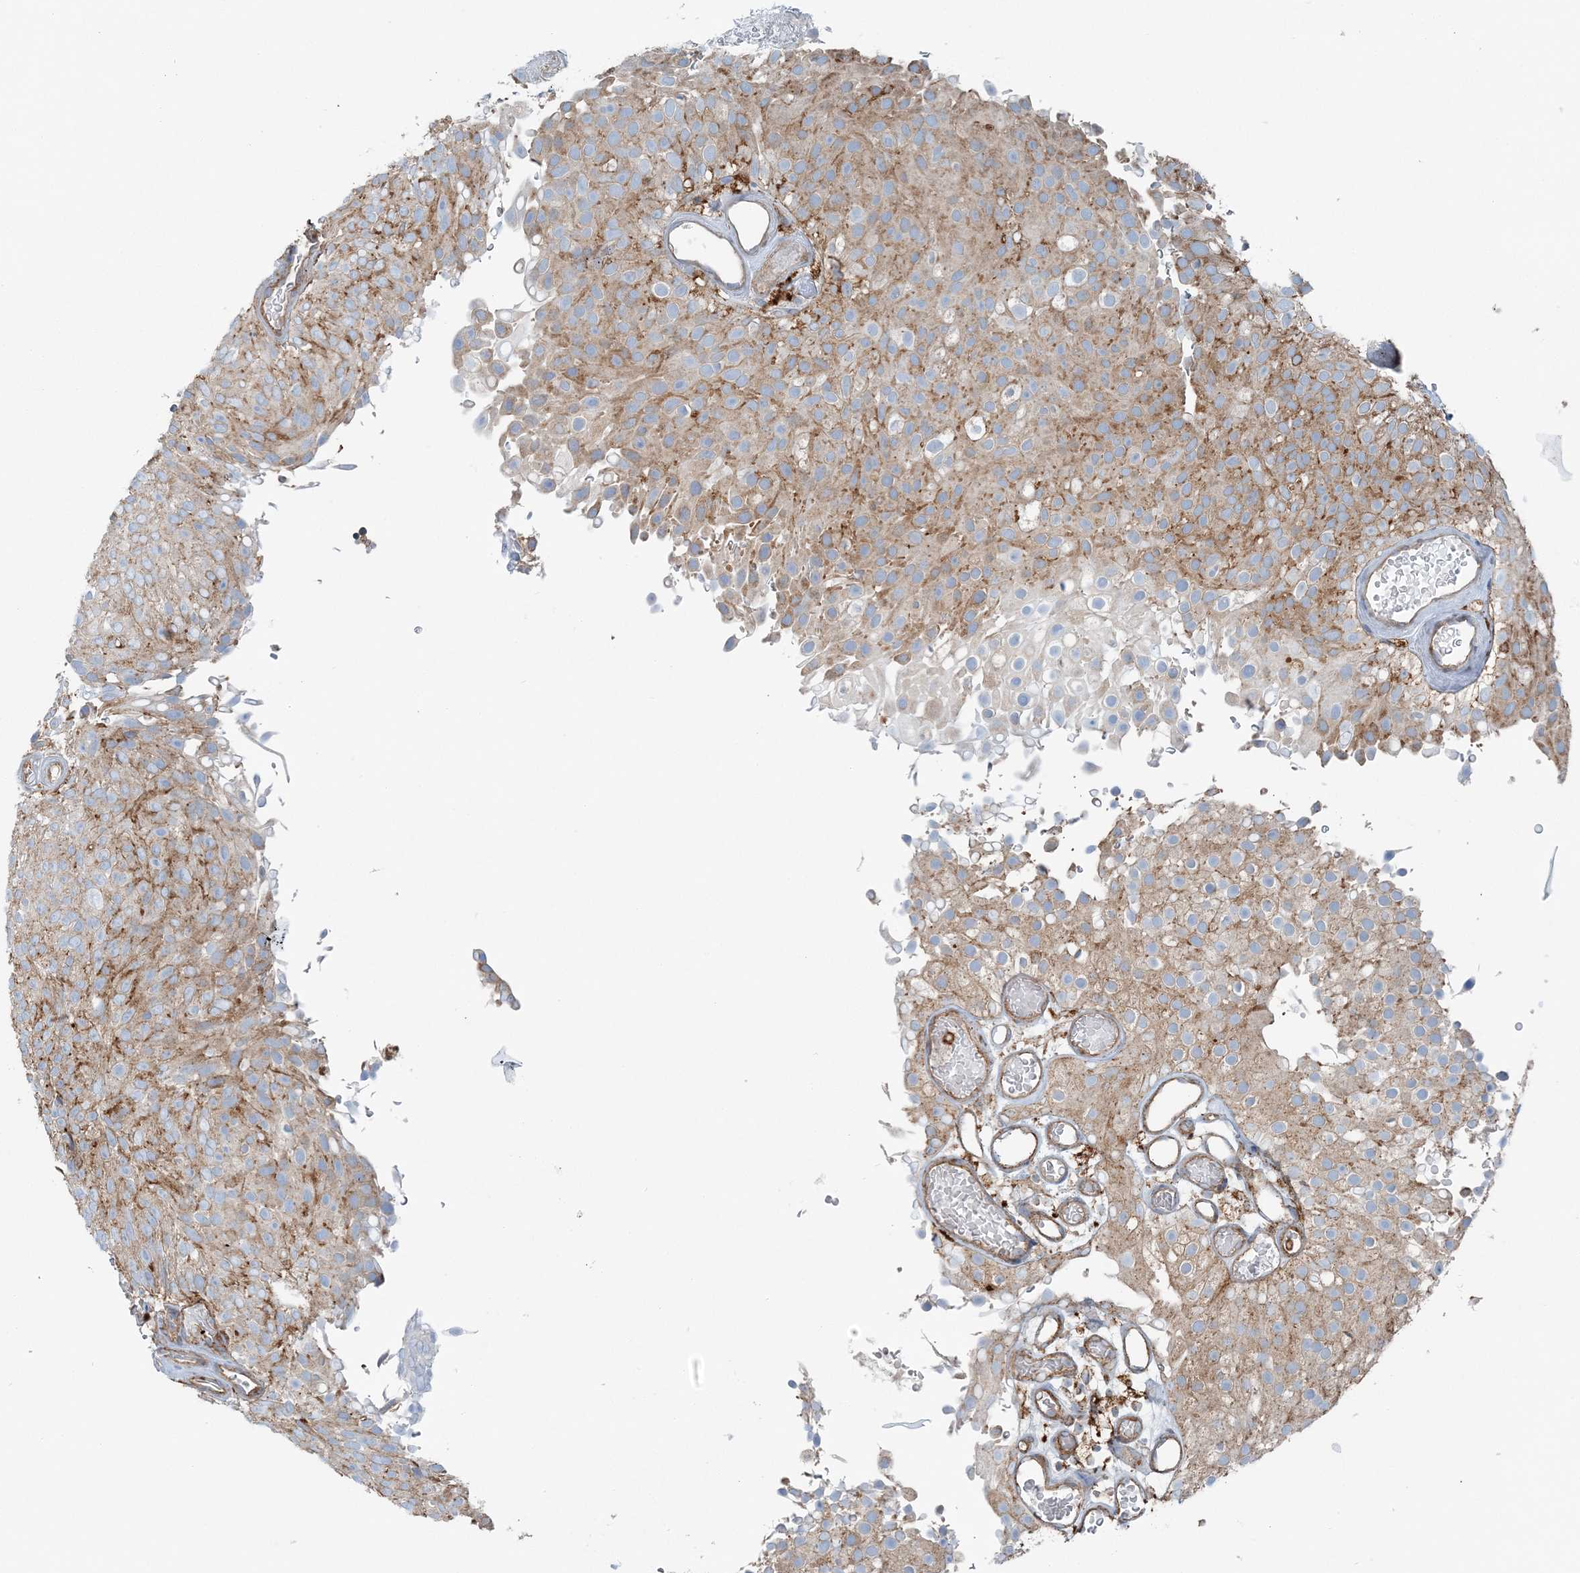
{"staining": {"intensity": "moderate", "quantity": ">75%", "location": "cytoplasmic/membranous"}, "tissue": "urothelial cancer", "cell_type": "Tumor cells", "image_type": "cancer", "snomed": [{"axis": "morphology", "description": "Urothelial carcinoma, Low grade"}, {"axis": "topography", "description": "Urinary bladder"}], "caption": "A brown stain shows moderate cytoplasmic/membranous expression of a protein in human urothelial cancer tumor cells. (DAB IHC with brightfield microscopy, high magnification).", "gene": "SNX2", "patient": {"sex": "male", "age": 78}}